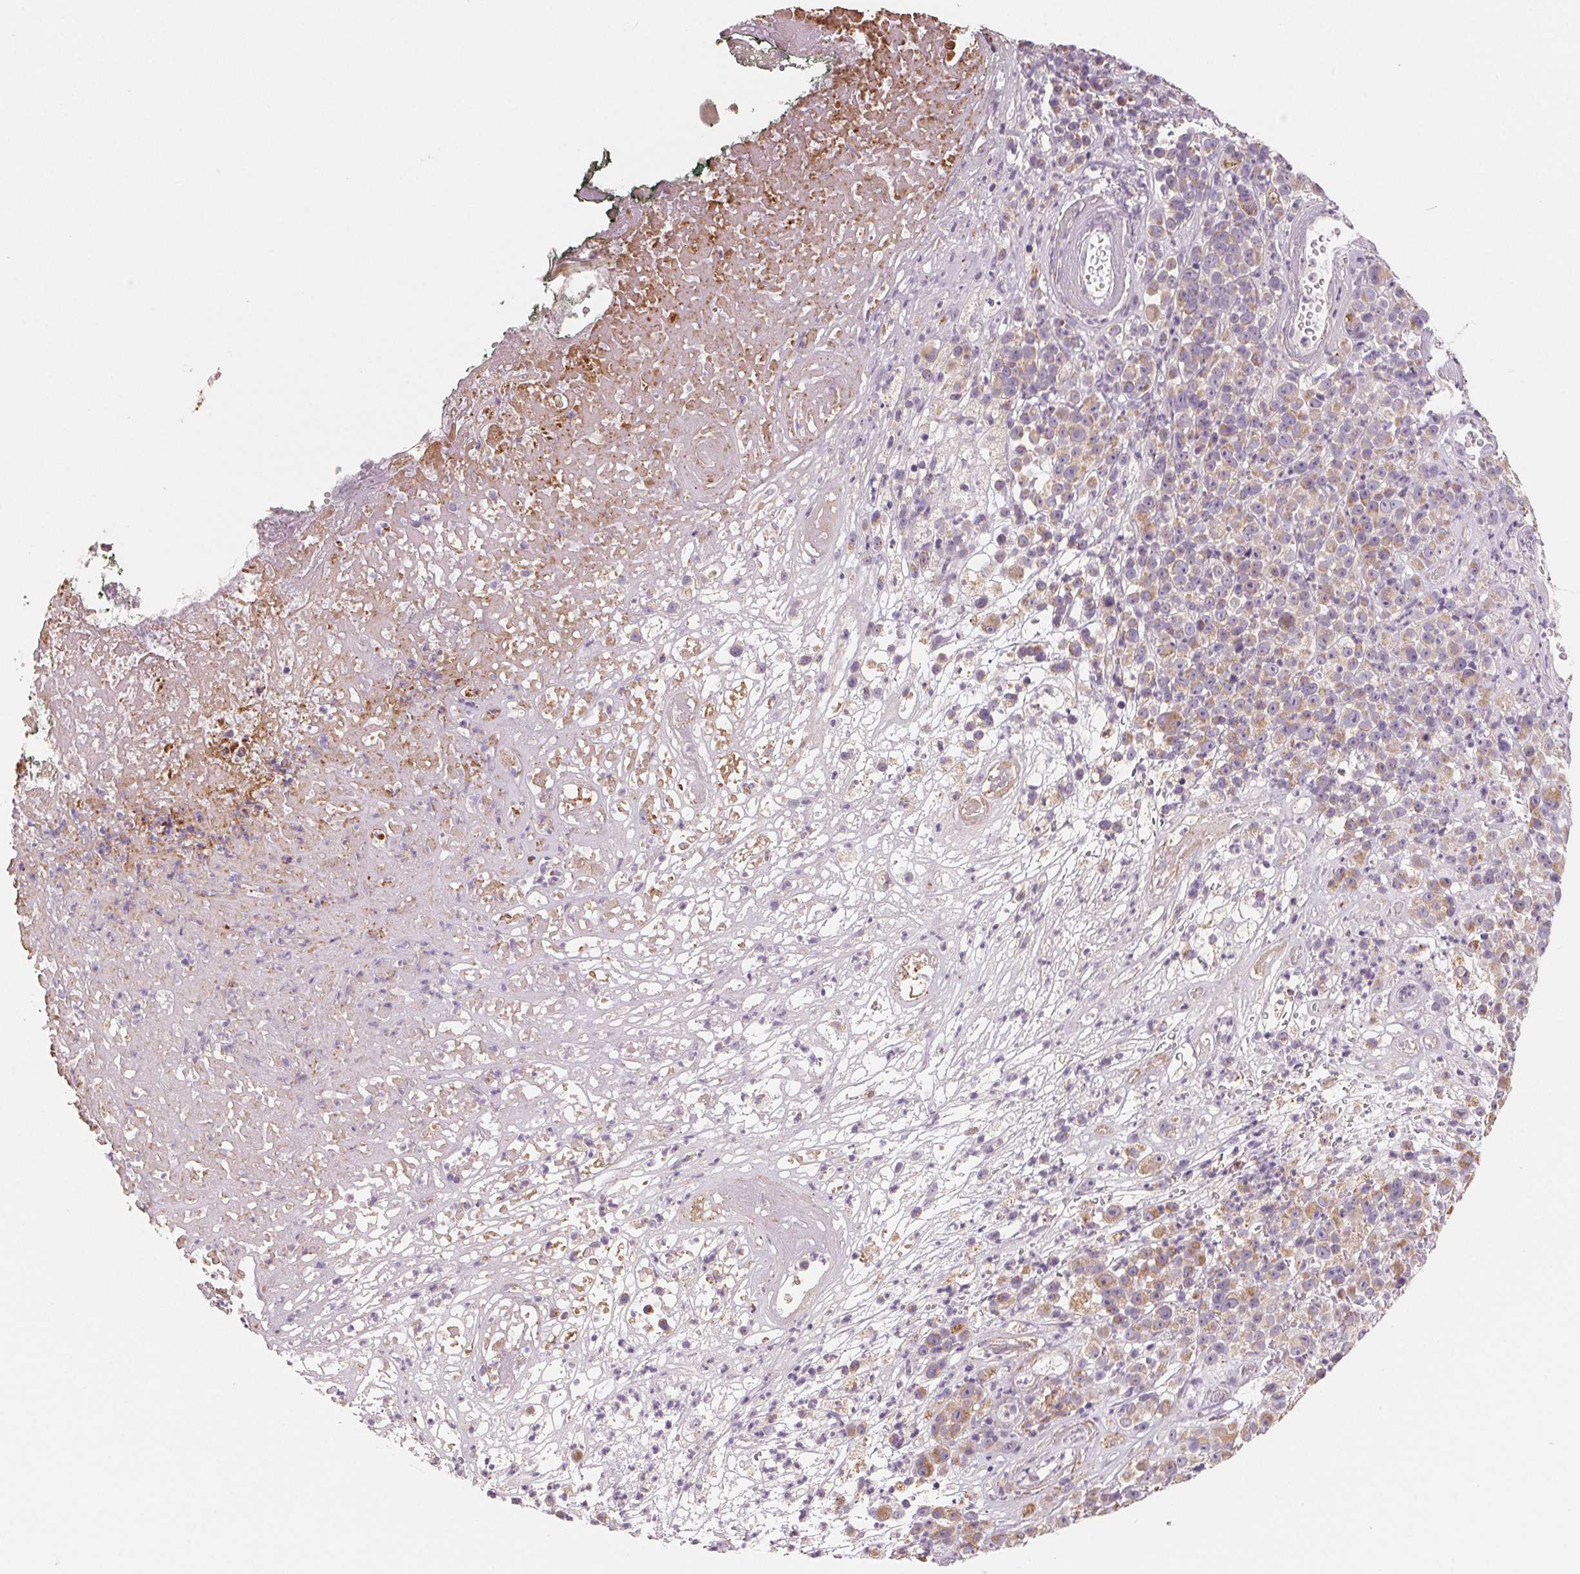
{"staining": {"intensity": "negative", "quantity": "none", "location": "none"}, "tissue": "melanoma", "cell_type": "Tumor cells", "image_type": "cancer", "snomed": [{"axis": "morphology", "description": "Malignant melanoma, NOS"}, {"axis": "topography", "description": "Skin"}, {"axis": "topography", "description": "Skin of back"}], "caption": "An IHC image of malignant melanoma is shown. There is no staining in tumor cells of malignant melanoma.", "gene": "VTCN1", "patient": {"sex": "male", "age": 91}}